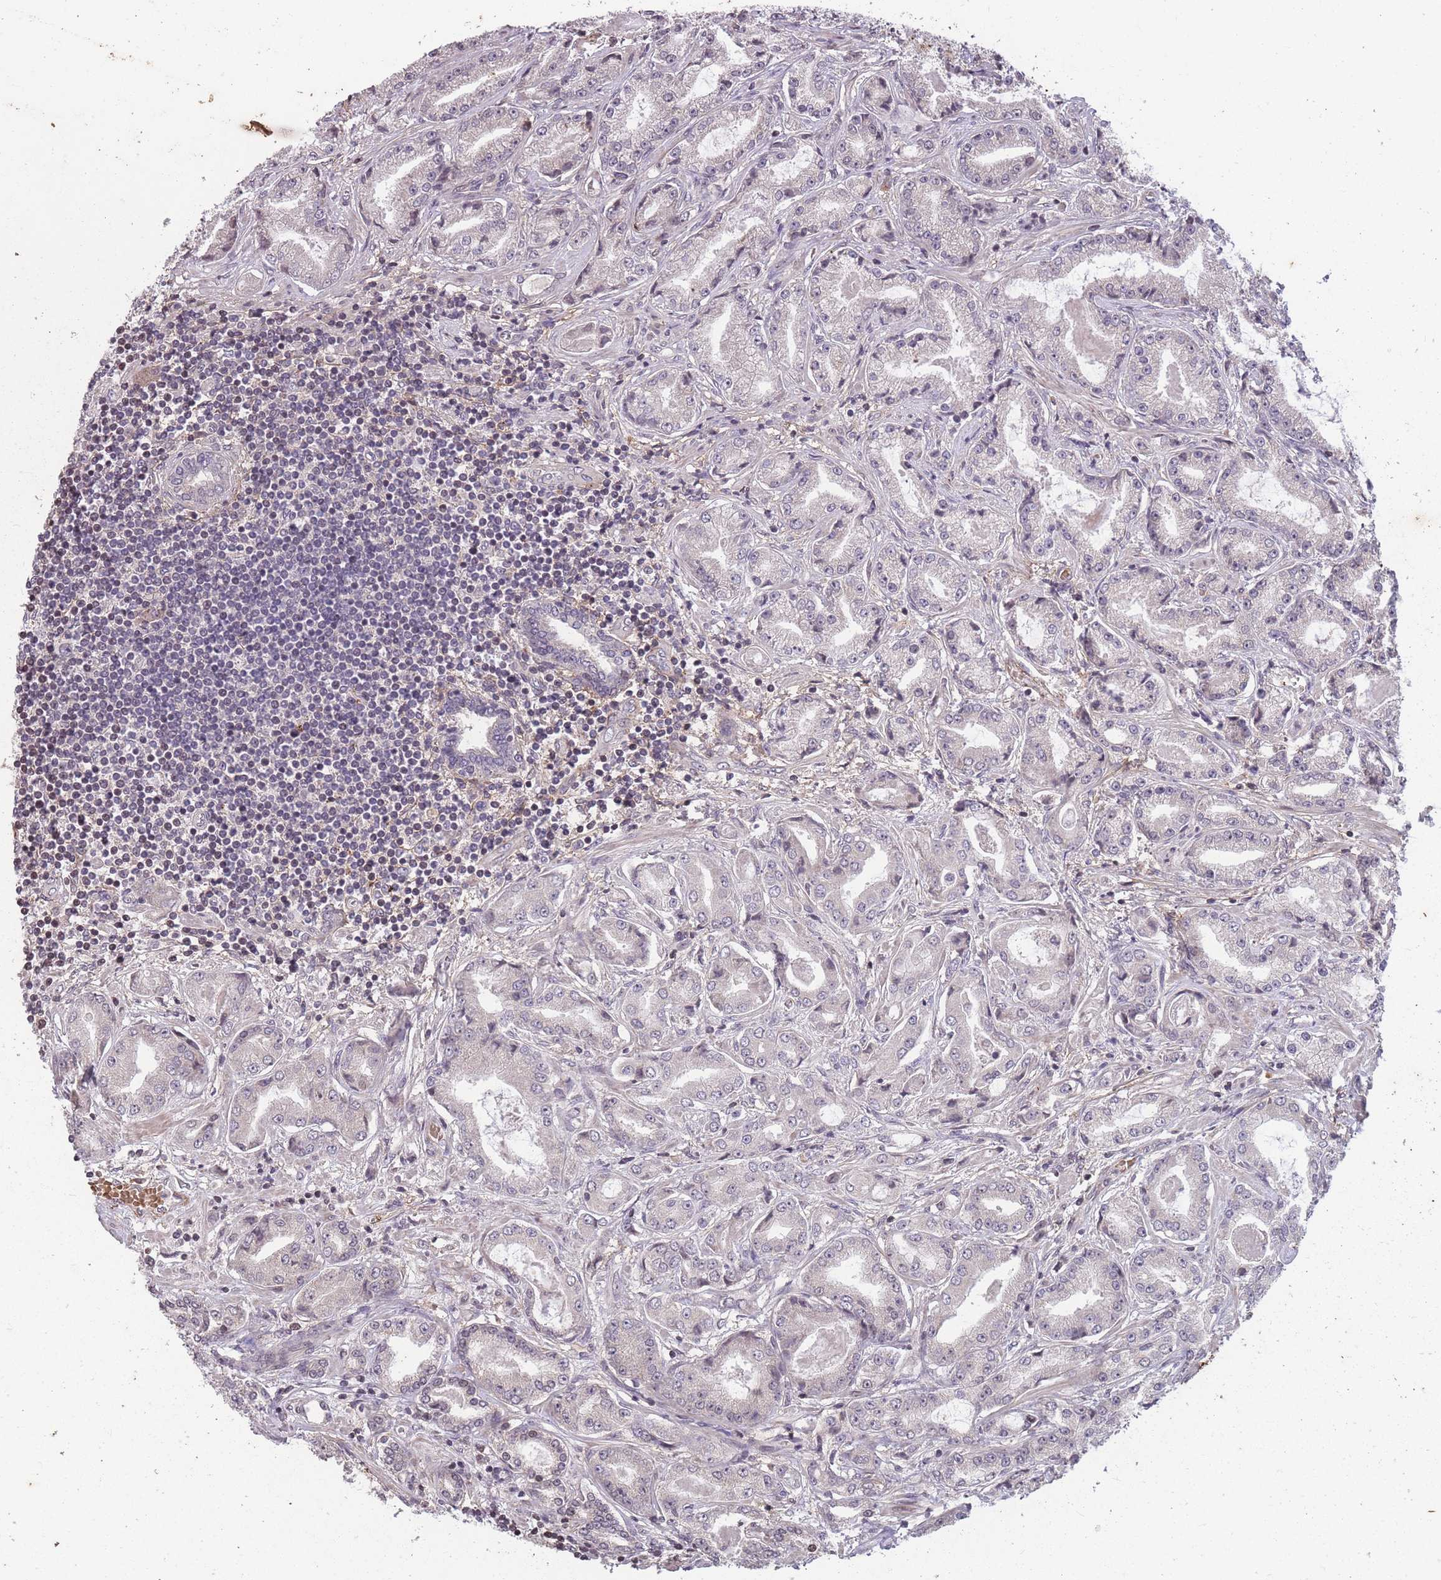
{"staining": {"intensity": "negative", "quantity": "none", "location": "none"}, "tissue": "prostate cancer", "cell_type": "Tumor cells", "image_type": "cancer", "snomed": [{"axis": "morphology", "description": "Adenocarcinoma, High grade"}, {"axis": "topography", "description": "Prostate"}], "caption": "Tumor cells are negative for brown protein staining in prostate cancer.", "gene": "GGT5", "patient": {"sex": "male", "age": 68}}